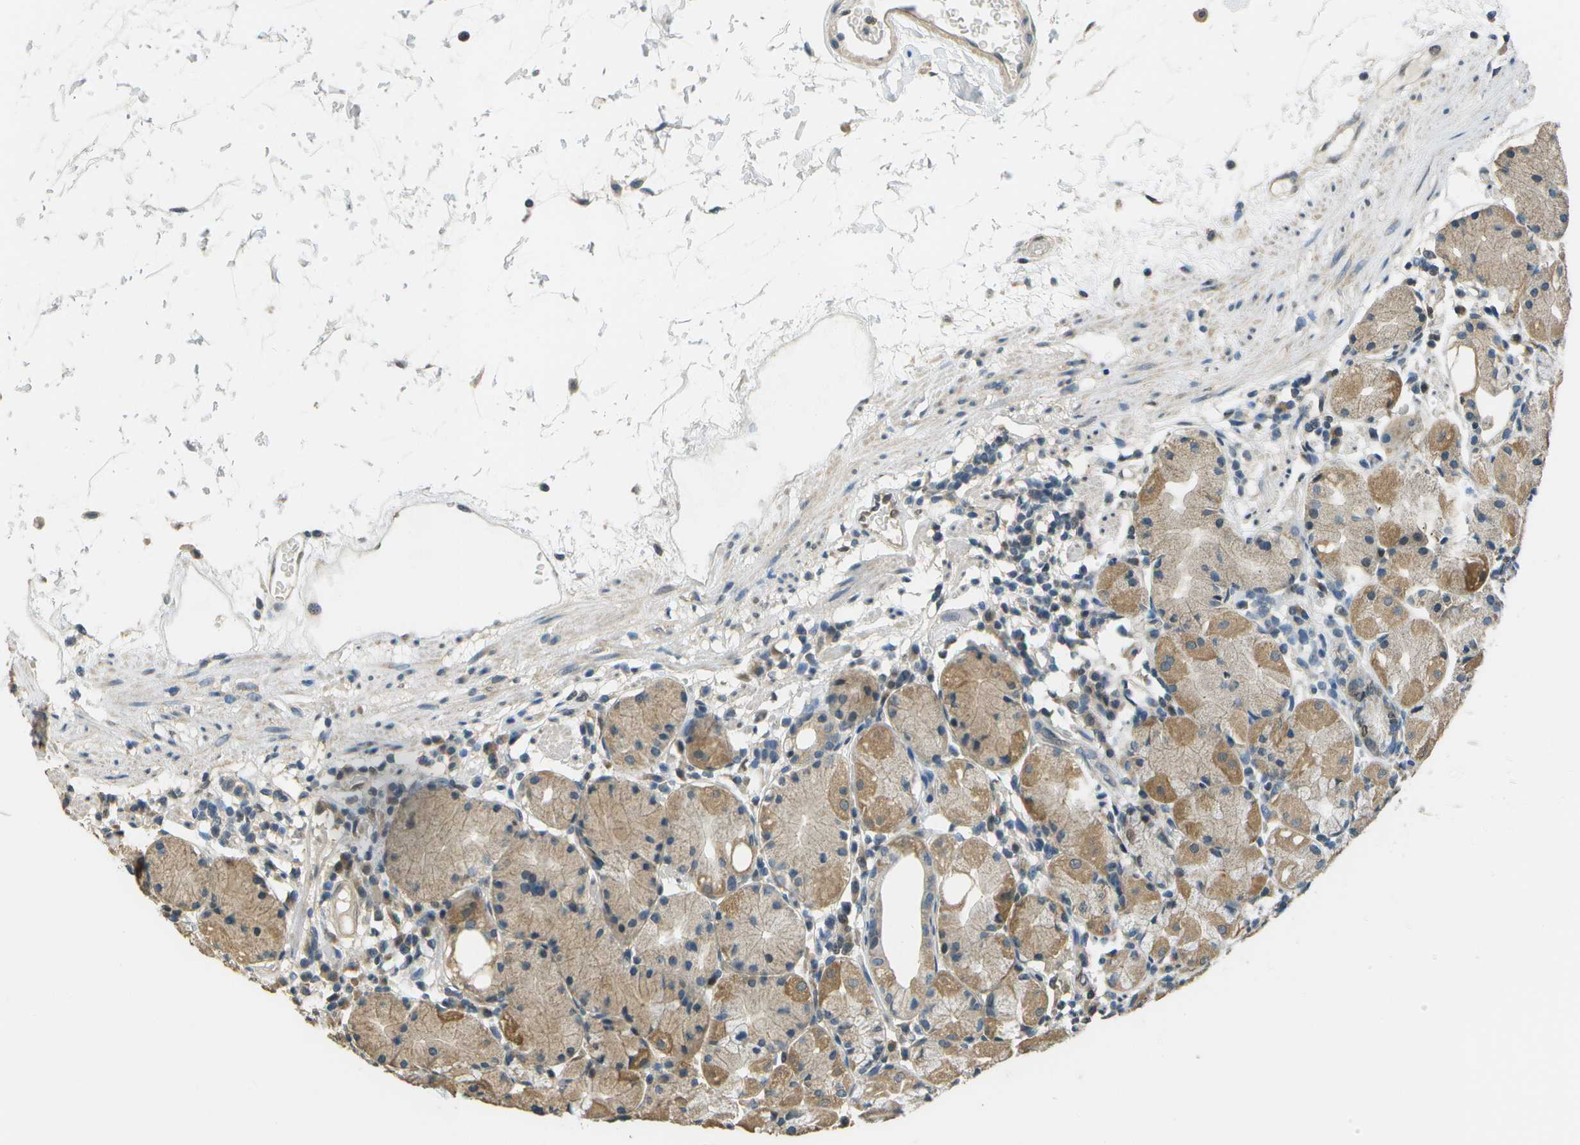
{"staining": {"intensity": "moderate", "quantity": ">75%", "location": "cytoplasmic/membranous,nuclear"}, "tissue": "stomach", "cell_type": "Glandular cells", "image_type": "normal", "snomed": [{"axis": "morphology", "description": "Normal tissue, NOS"}, {"axis": "topography", "description": "Stomach"}, {"axis": "topography", "description": "Stomach, lower"}], "caption": "An immunohistochemistry (IHC) image of normal tissue is shown. Protein staining in brown highlights moderate cytoplasmic/membranous,nuclear positivity in stomach within glandular cells.", "gene": "ABL2", "patient": {"sex": "female", "age": 75}}